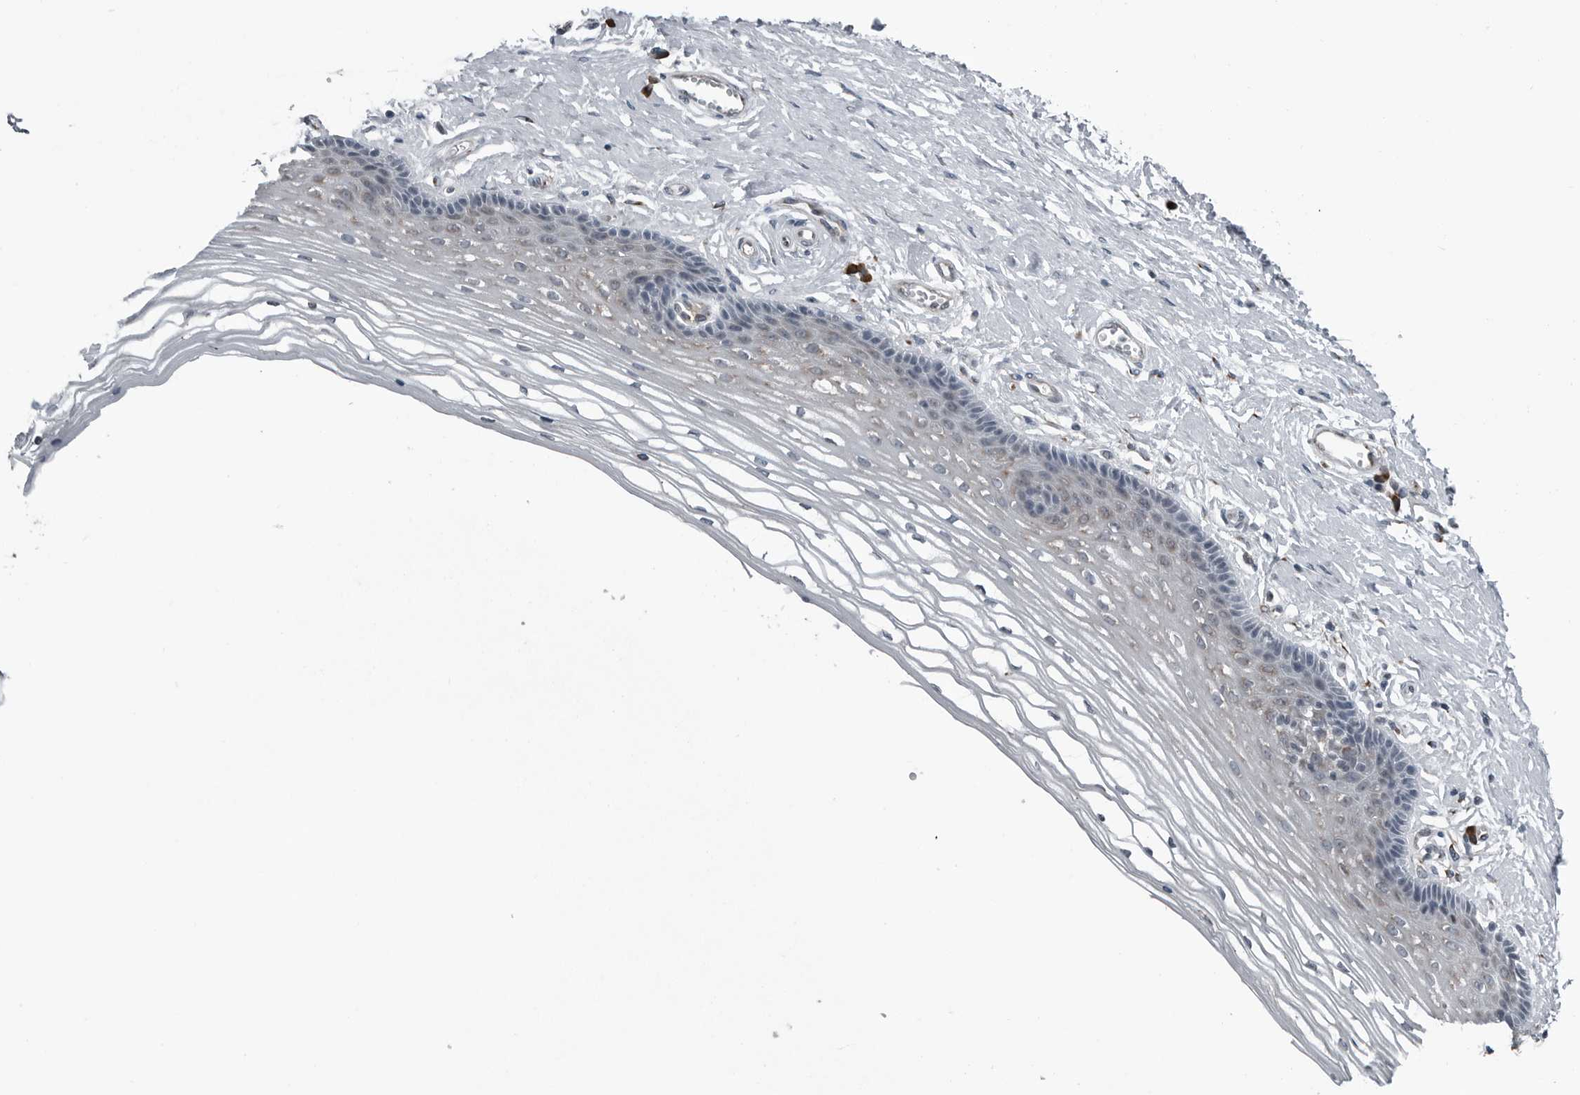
{"staining": {"intensity": "weak", "quantity": "<25%", "location": "cytoplasmic/membranous"}, "tissue": "vagina", "cell_type": "Squamous epithelial cells", "image_type": "normal", "snomed": [{"axis": "morphology", "description": "Normal tissue, NOS"}, {"axis": "topography", "description": "Vagina"}], "caption": "The micrograph demonstrates no significant staining in squamous epithelial cells of vagina.", "gene": "CEP85", "patient": {"sex": "female", "age": 46}}